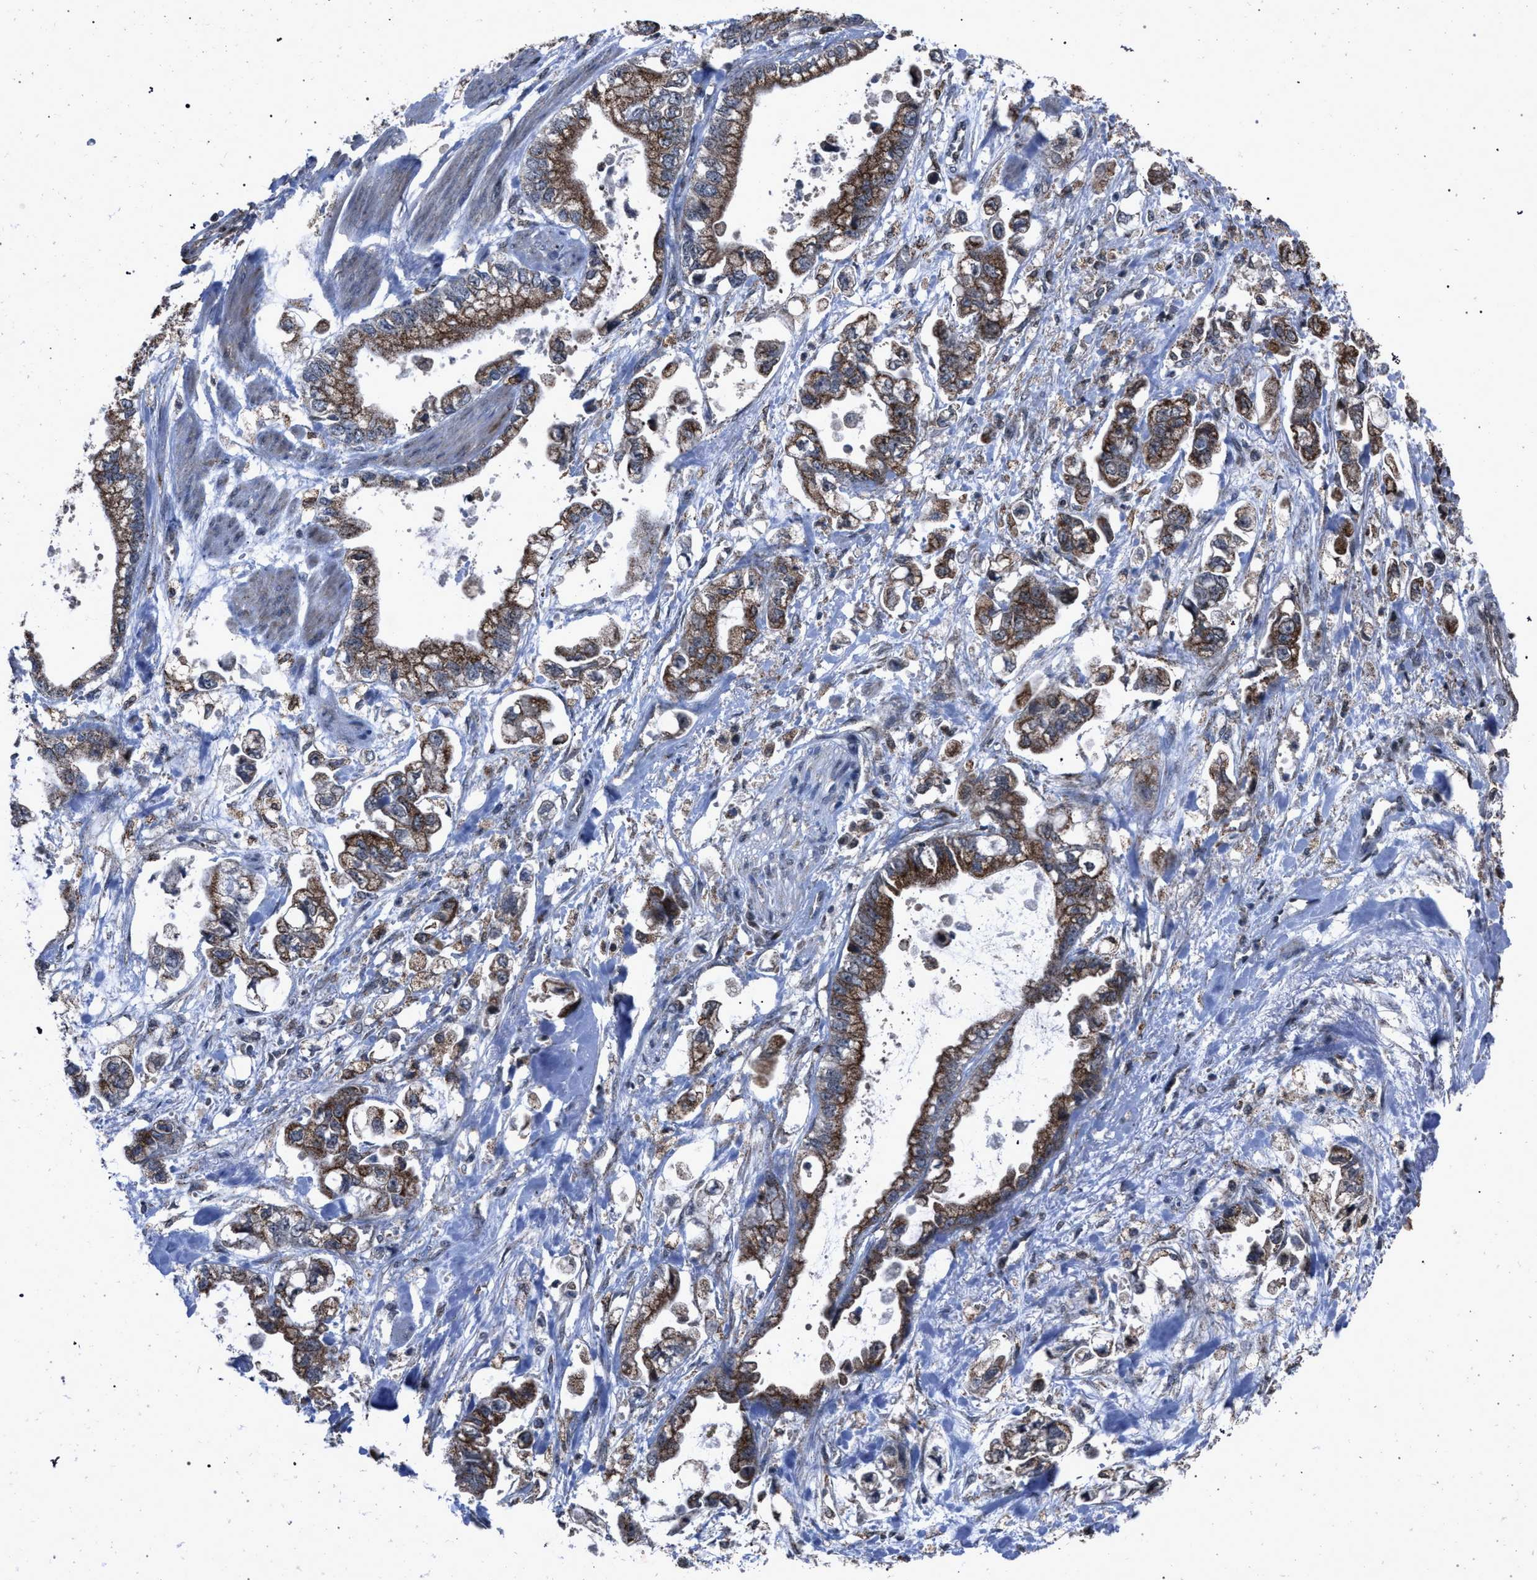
{"staining": {"intensity": "moderate", "quantity": ">75%", "location": "cytoplasmic/membranous"}, "tissue": "stomach cancer", "cell_type": "Tumor cells", "image_type": "cancer", "snomed": [{"axis": "morphology", "description": "Normal tissue, NOS"}, {"axis": "morphology", "description": "Adenocarcinoma, NOS"}, {"axis": "topography", "description": "Stomach"}], "caption": "Human stomach cancer (adenocarcinoma) stained with a protein marker shows moderate staining in tumor cells.", "gene": "HSD17B4", "patient": {"sex": "male", "age": 62}}